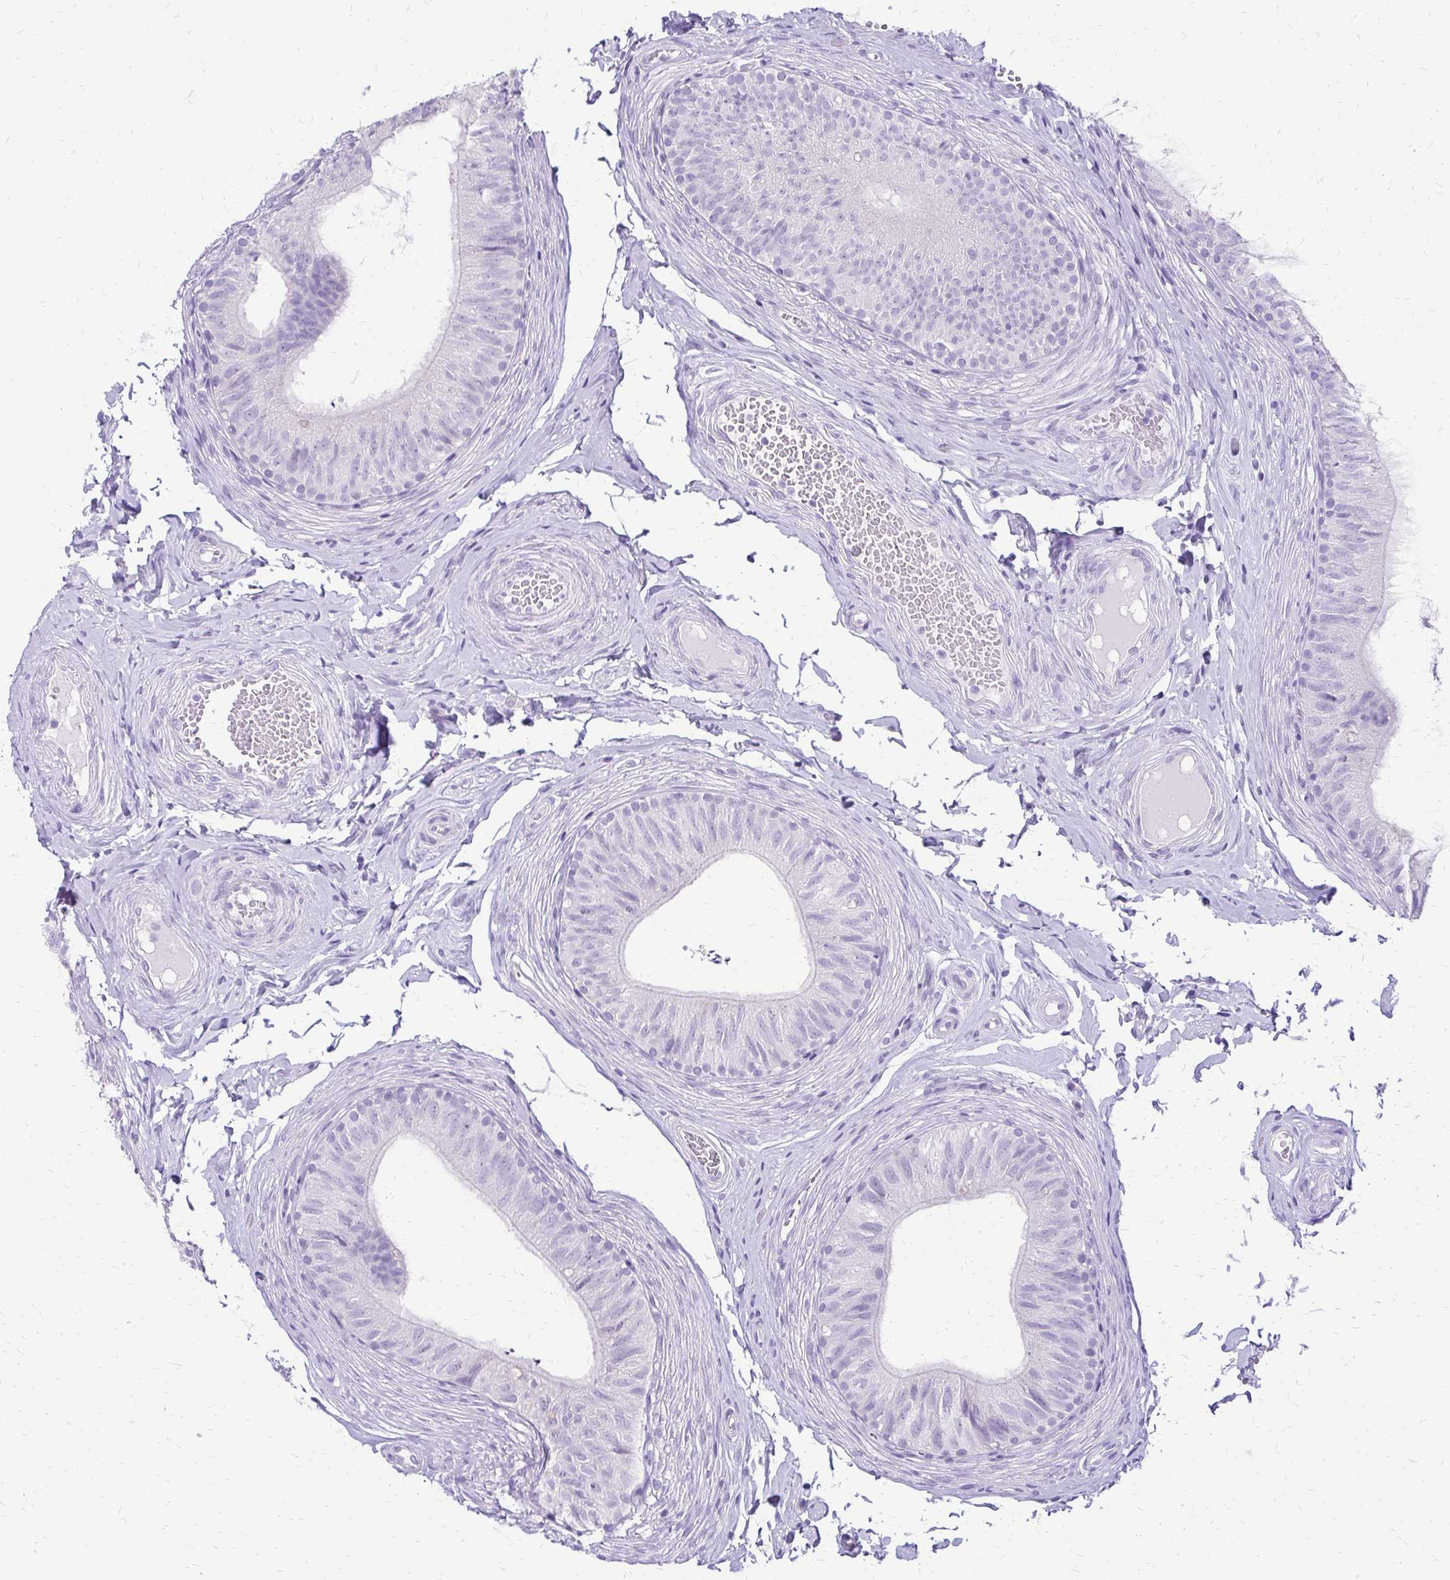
{"staining": {"intensity": "negative", "quantity": "none", "location": "none"}, "tissue": "epididymis", "cell_type": "Glandular cells", "image_type": "normal", "snomed": [{"axis": "morphology", "description": "Normal tissue, NOS"}, {"axis": "topography", "description": "Epididymis, spermatic cord, NOS"}, {"axis": "topography", "description": "Epididymis"}, {"axis": "topography", "description": "Peripheral nerve tissue"}], "caption": "Immunohistochemical staining of normal human epididymis shows no significant staining in glandular cells. The staining is performed using DAB brown chromogen with nuclei counter-stained in using hematoxylin.", "gene": "SLC32A1", "patient": {"sex": "male", "age": 29}}